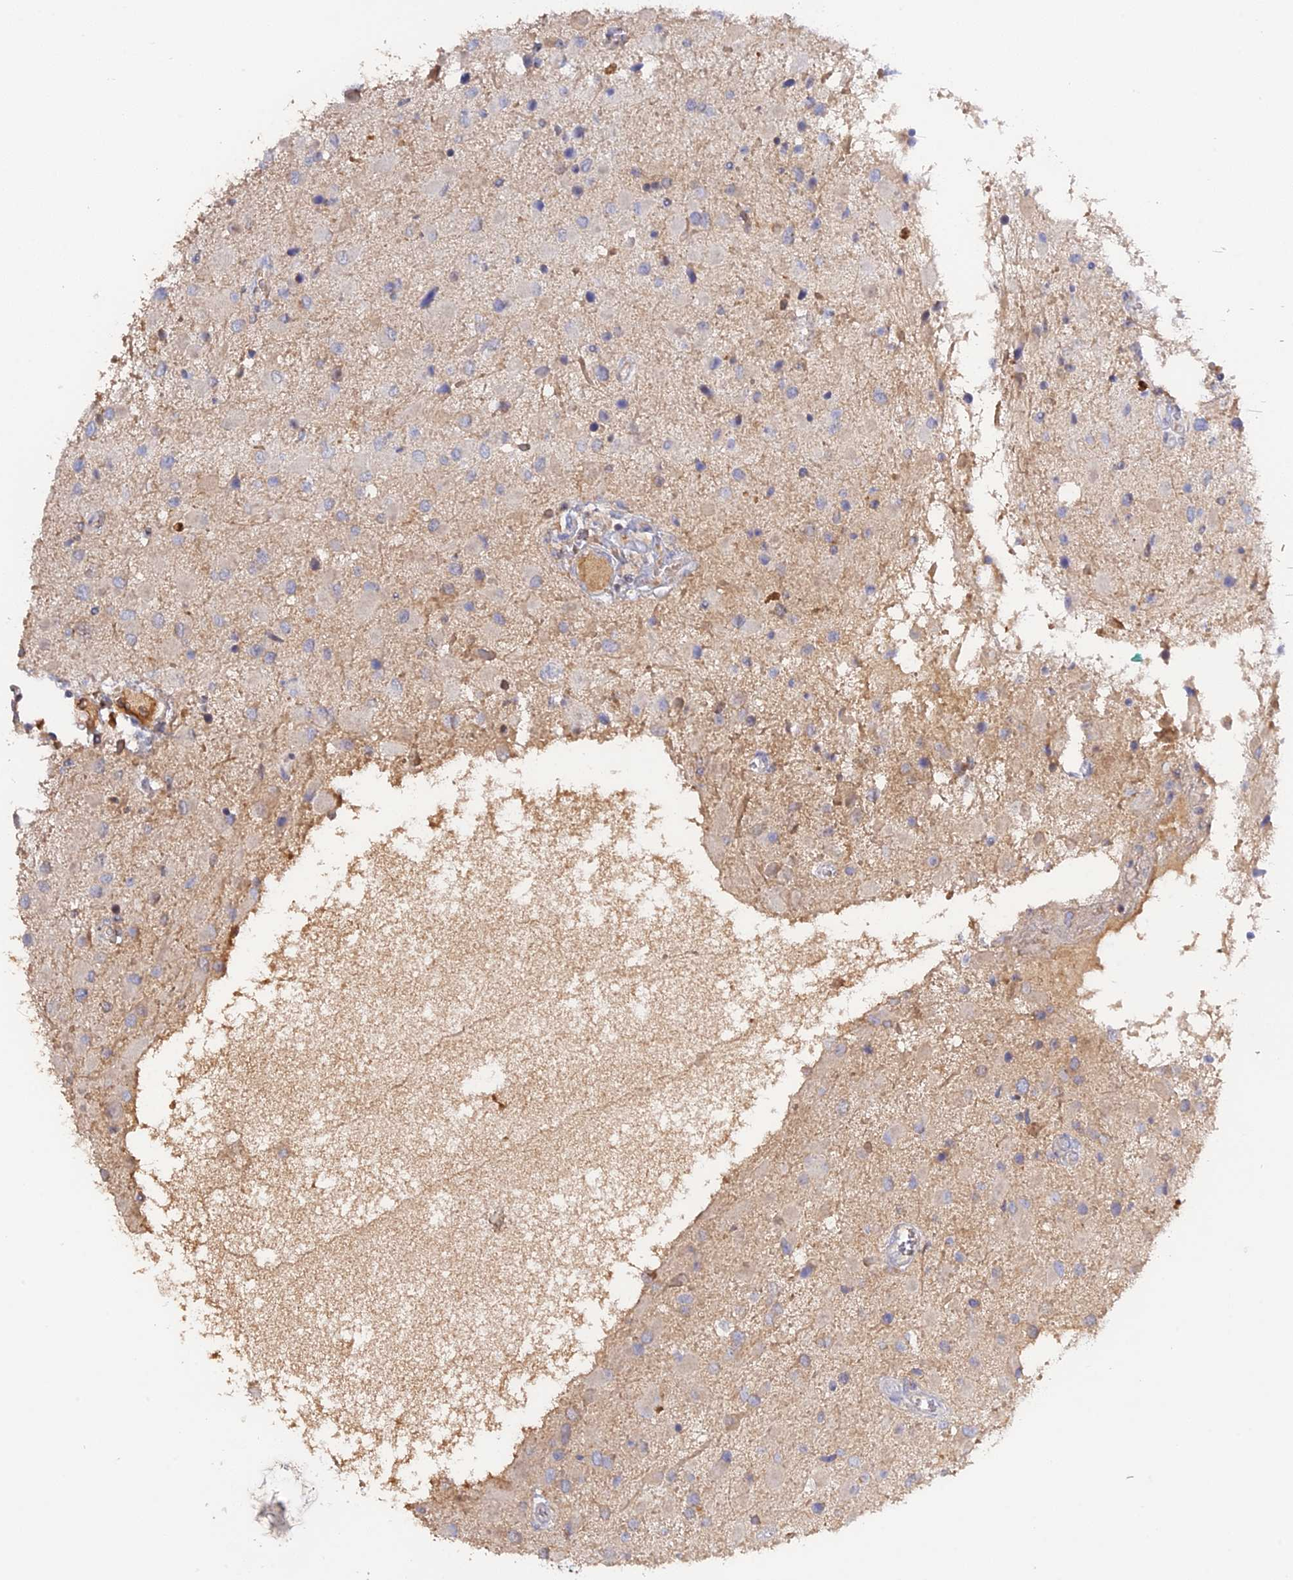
{"staining": {"intensity": "negative", "quantity": "none", "location": "none"}, "tissue": "glioma", "cell_type": "Tumor cells", "image_type": "cancer", "snomed": [{"axis": "morphology", "description": "Glioma, malignant, High grade"}, {"axis": "topography", "description": "Brain"}], "caption": "IHC of malignant glioma (high-grade) shows no positivity in tumor cells.", "gene": "ADGRA1", "patient": {"sex": "male", "age": 53}}